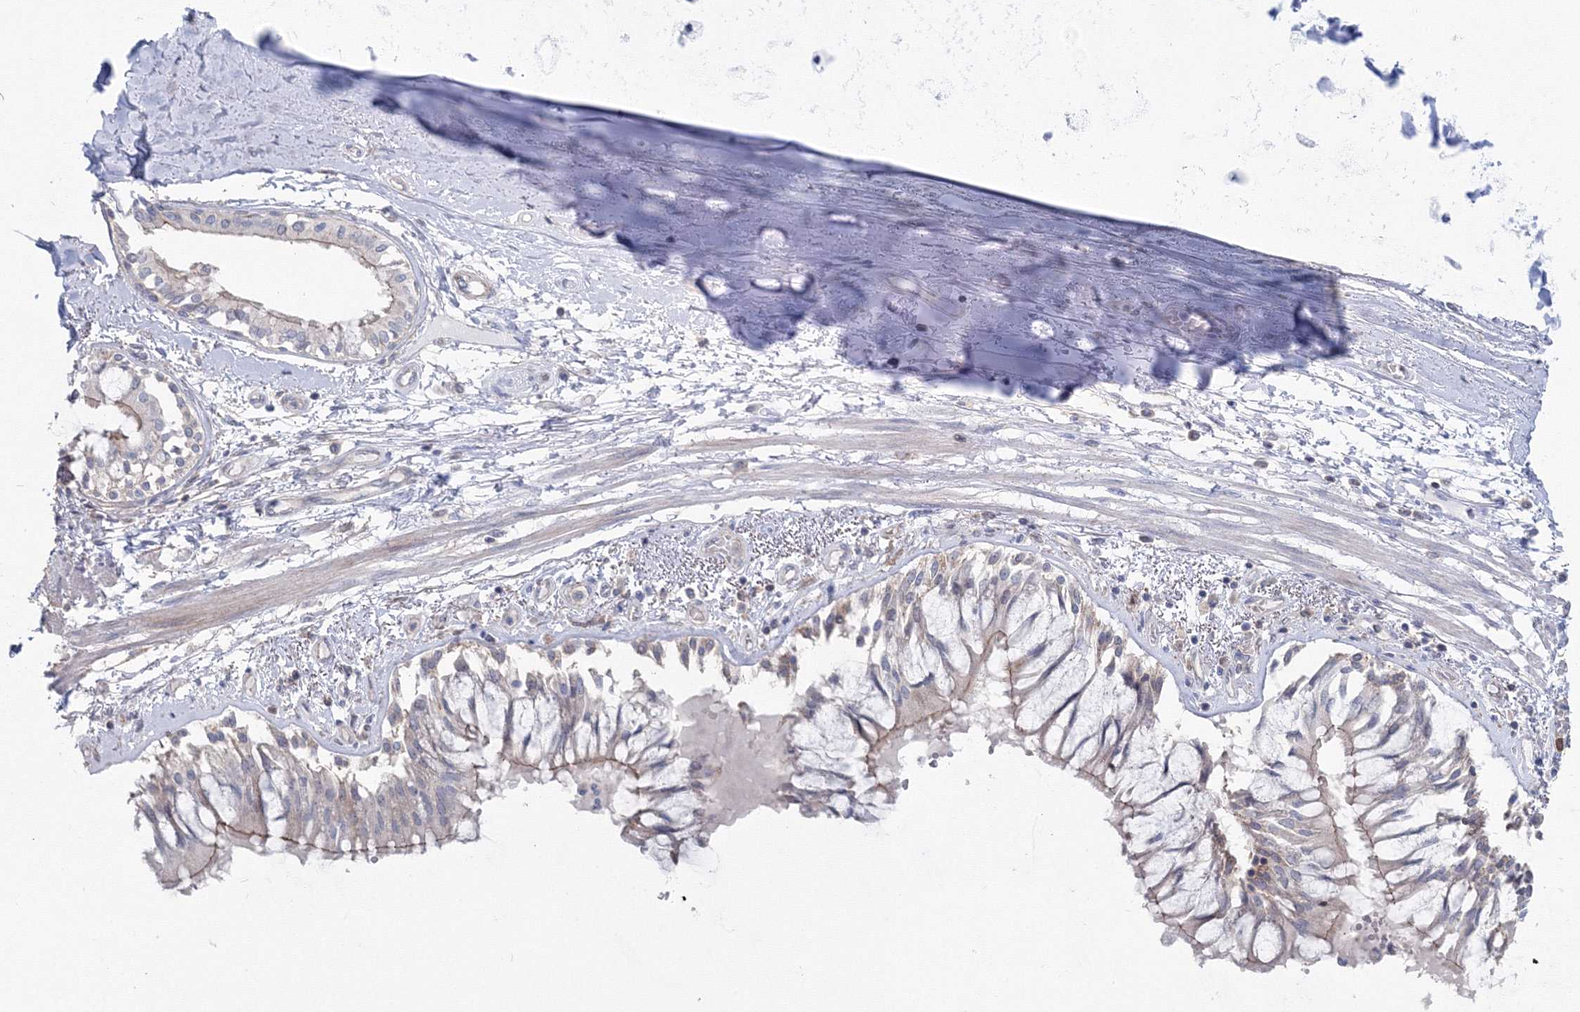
{"staining": {"intensity": "negative", "quantity": "none", "location": "none"}, "tissue": "adipose tissue", "cell_type": "Adipocytes", "image_type": "normal", "snomed": [{"axis": "morphology", "description": "Normal tissue, NOS"}, {"axis": "topography", "description": "Cartilage tissue"}, {"axis": "topography", "description": "Bronchus"}, {"axis": "topography", "description": "Lung"}, {"axis": "topography", "description": "Peripheral nerve tissue"}], "caption": "IHC photomicrograph of normal adipose tissue stained for a protein (brown), which demonstrates no positivity in adipocytes.", "gene": "GGA2", "patient": {"sex": "female", "age": 49}}